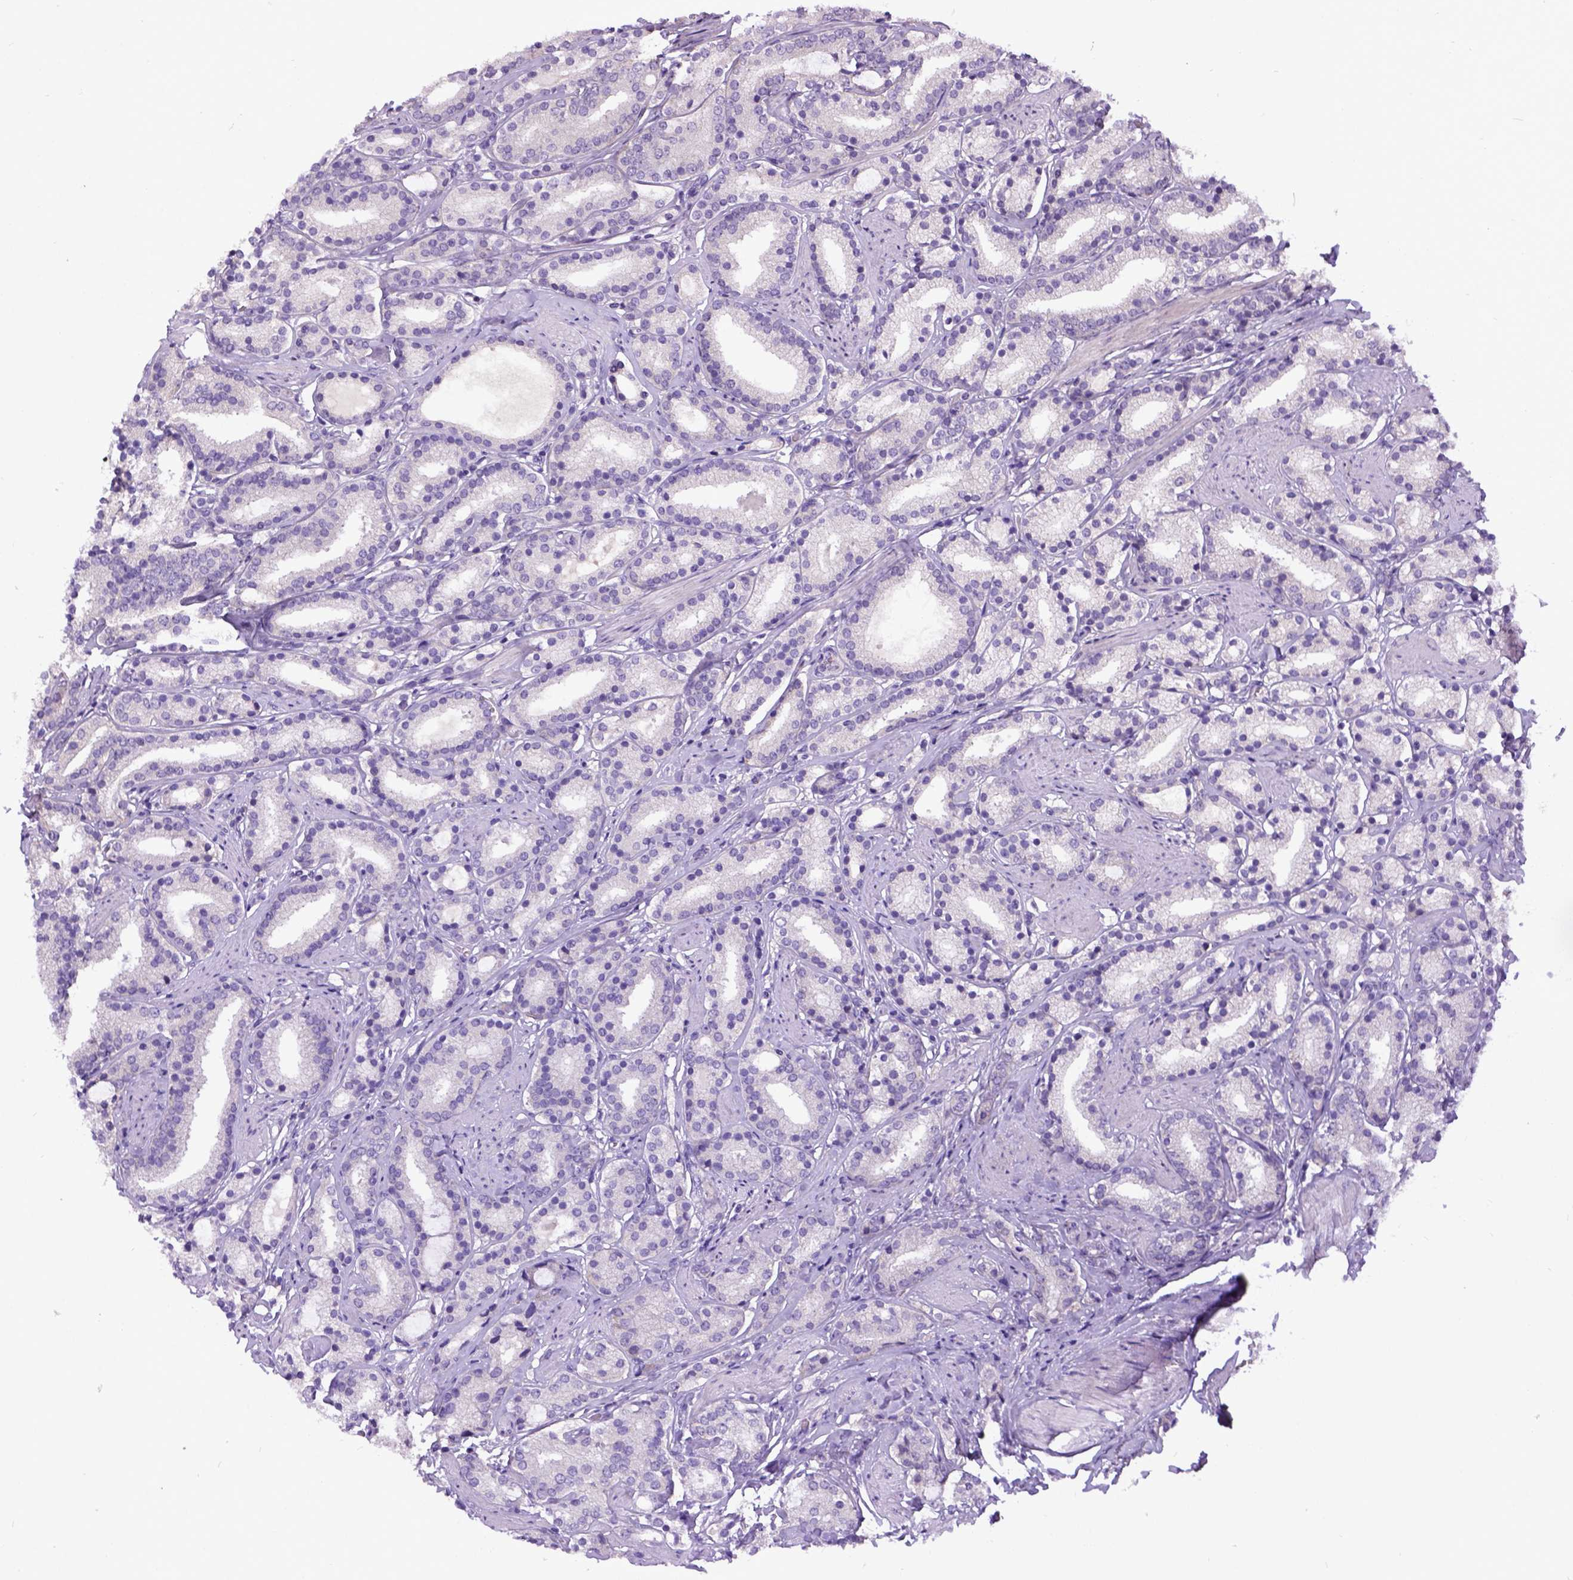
{"staining": {"intensity": "negative", "quantity": "none", "location": "none"}, "tissue": "prostate cancer", "cell_type": "Tumor cells", "image_type": "cancer", "snomed": [{"axis": "morphology", "description": "Adenocarcinoma, High grade"}, {"axis": "topography", "description": "Prostate"}], "caption": "Prostate high-grade adenocarcinoma was stained to show a protein in brown. There is no significant staining in tumor cells. Nuclei are stained in blue.", "gene": "NEK5", "patient": {"sex": "male", "age": 63}}